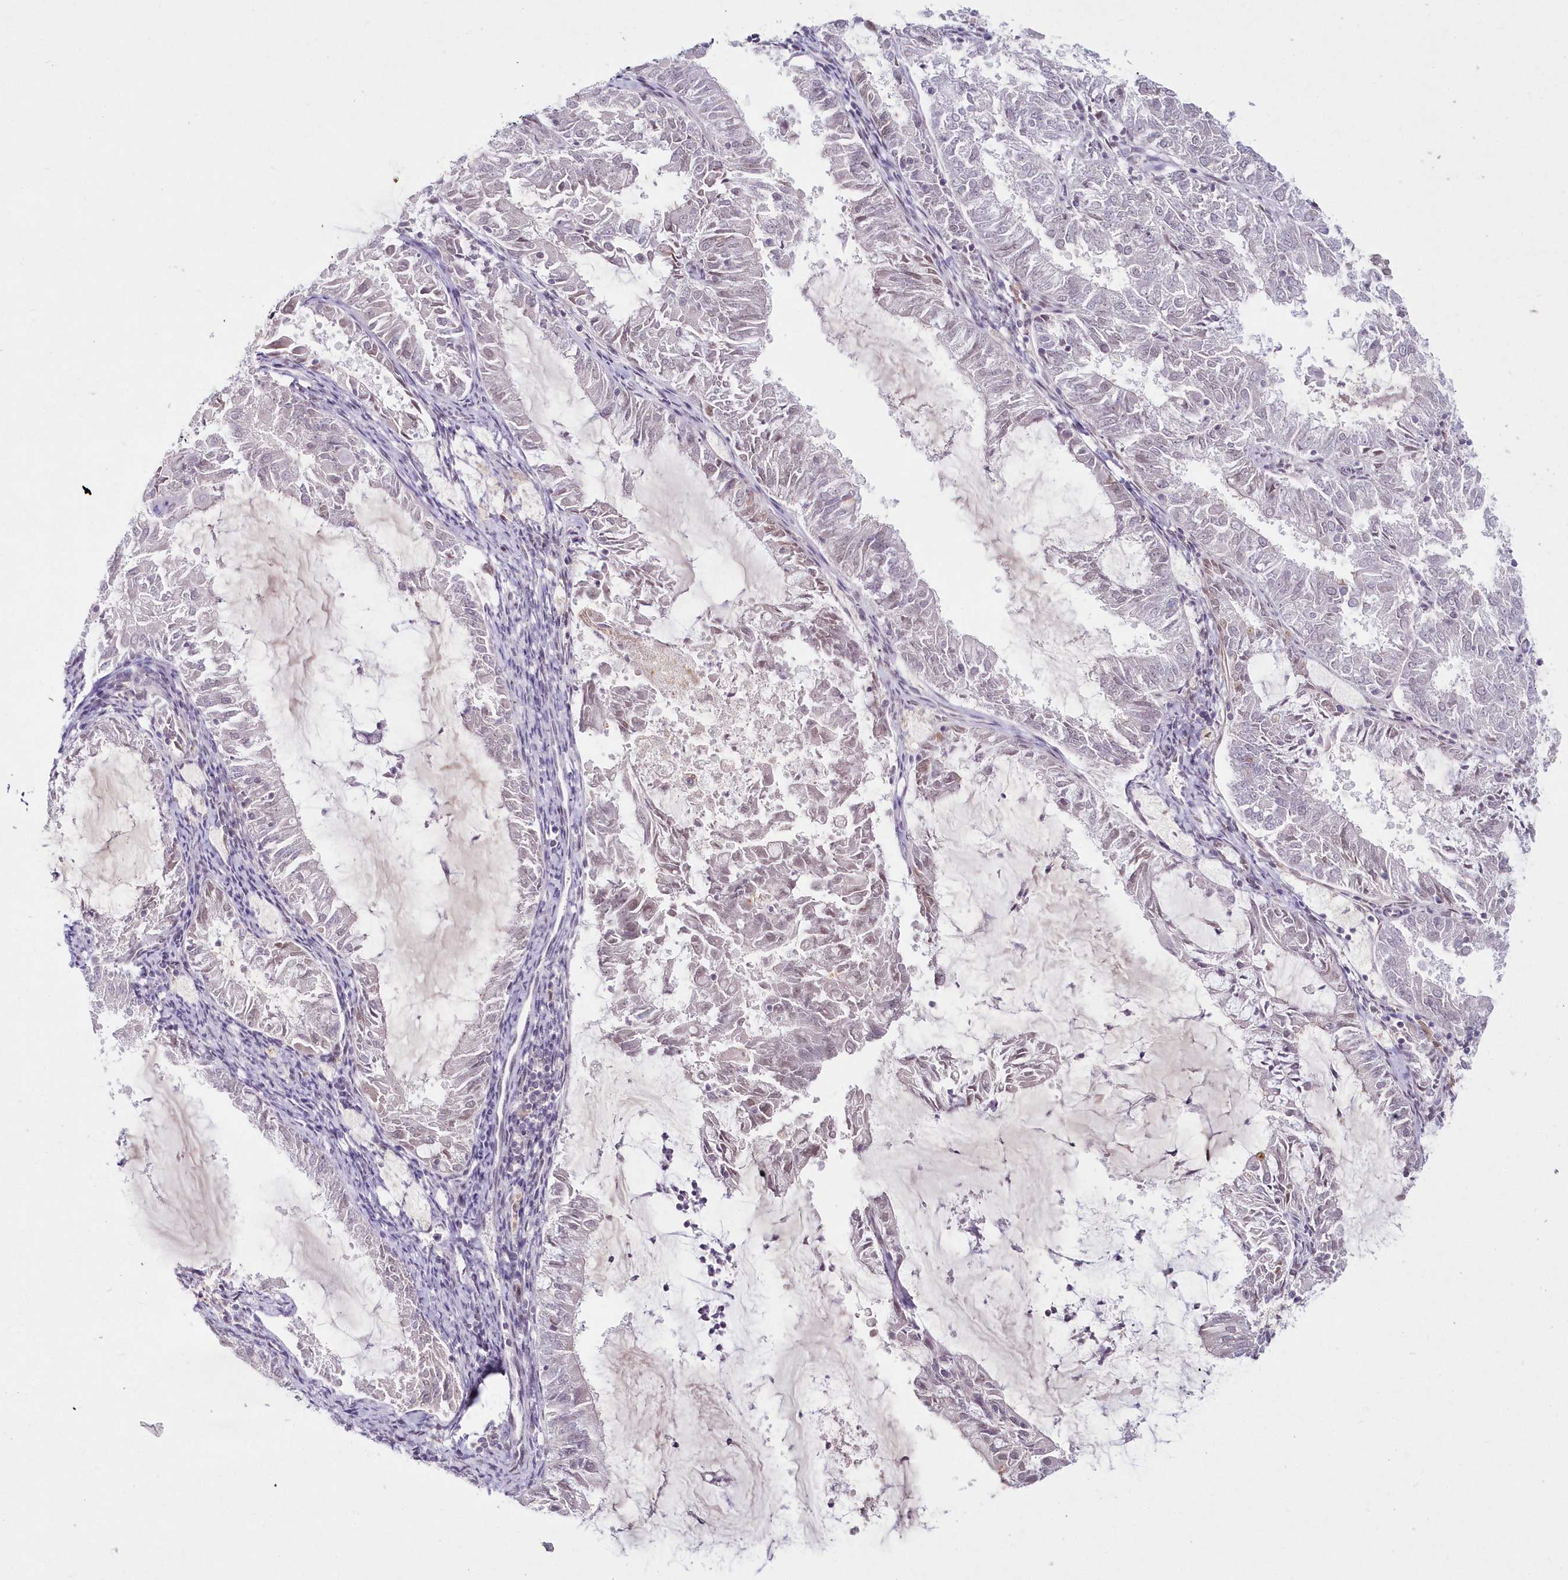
{"staining": {"intensity": "negative", "quantity": "none", "location": "none"}, "tissue": "endometrial cancer", "cell_type": "Tumor cells", "image_type": "cancer", "snomed": [{"axis": "morphology", "description": "Adenocarcinoma, NOS"}, {"axis": "topography", "description": "Endometrium"}], "caption": "Immunohistochemistry histopathology image of neoplastic tissue: adenocarcinoma (endometrial) stained with DAB (3,3'-diaminobenzidine) exhibits no significant protein positivity in tumor cells.", "gene": "HYCC2", "patient": {"sex": "female", "age": 57}}